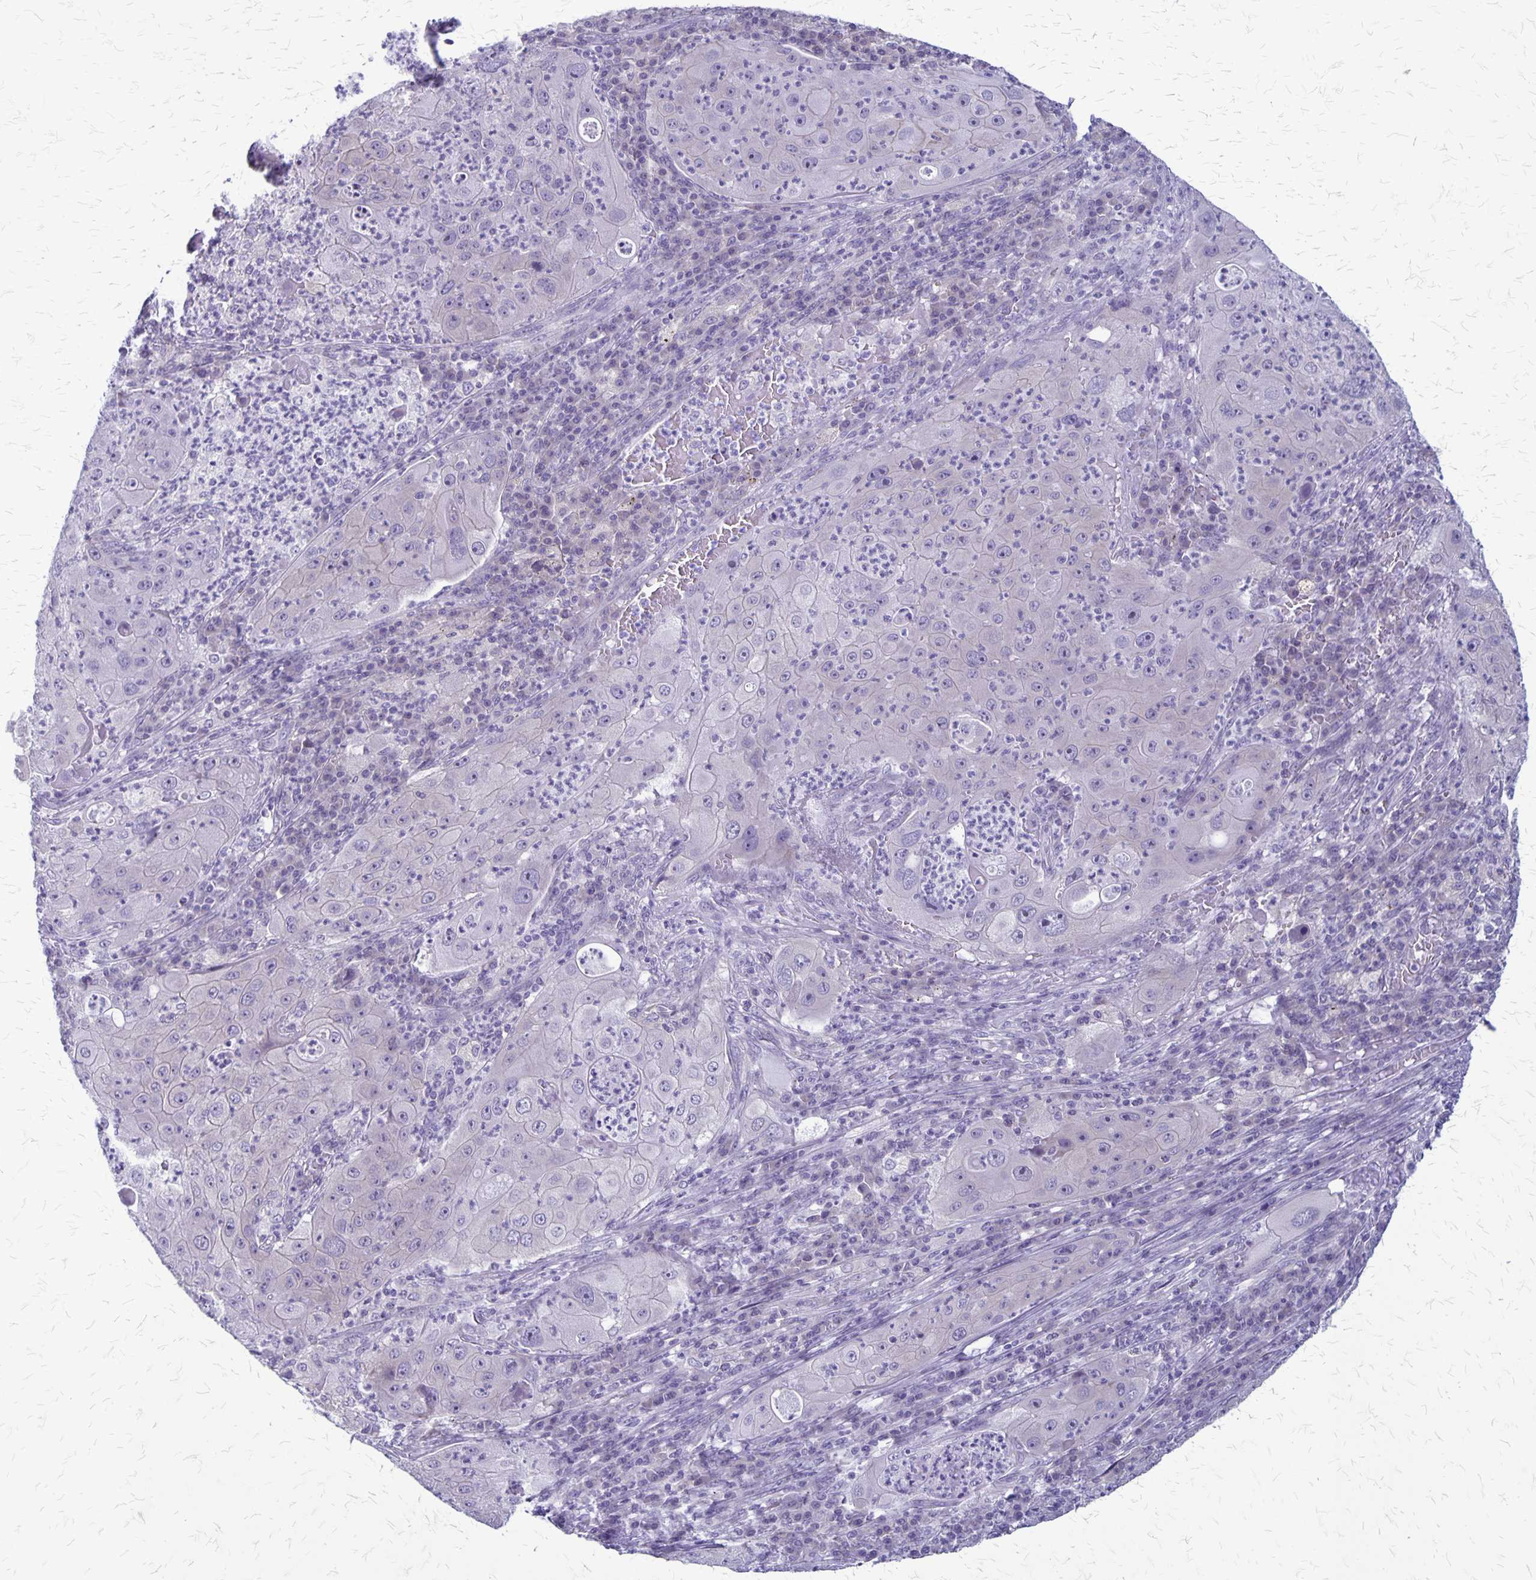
{"staining": {"intensity": "negative", "quantity": "none", "location": "none"}, "tissue": "lung cancer", "cell_type": "Tumor cells", "image_type": "cancer", "snomed": [{"axis": "morphology", "description": "Squamous cell carcinoma, NOS"}, {"axis": "topography", "description": "Lung"}], "caption": "This is an IHC histopathology image of human squamous cell carcinoma (lung). There is no staining in tumor cells.", "gene": "PLXNB3", "patient": {"sex": "female", "age": 59}}